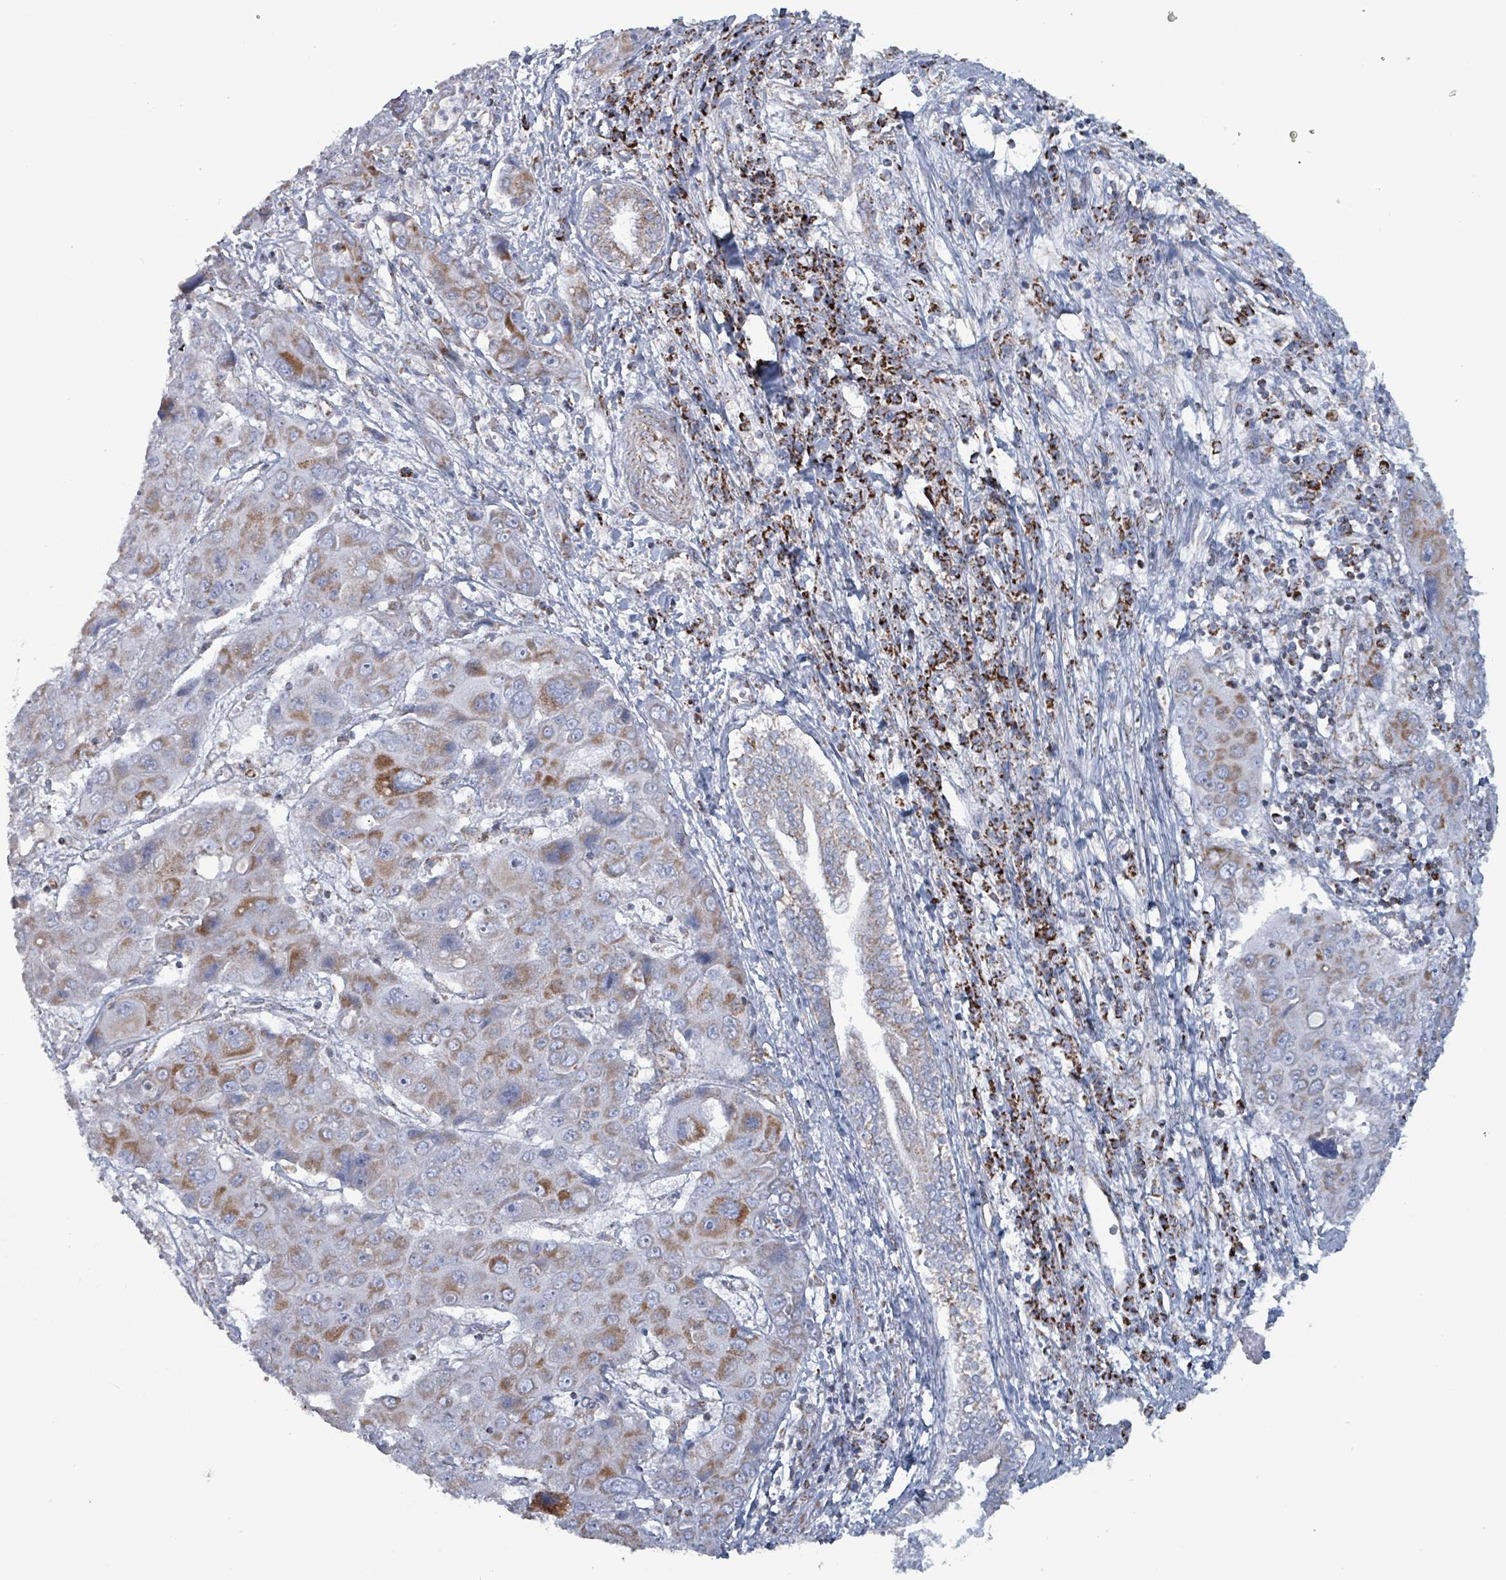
{"staining": {"intensity": "moderate", "quantity": ">75%", "location": "cytoplasmic/membranous"}, "tissue": "liver cancer", "cell_type": "Tumor cells", "image_type": "cancer", "snomed": [{"axis": "morphology", "description": "Cholangiocarcinoma"}, {"axis": "topography", "description": "Liver"}], "caption": "Immunohistochemical staining of liver cholangiocarcinoma demonstrates moderate cytoplasmic/membranous protein expression in about >75% of tumor cells. (DAB IHC with brightfield microscopy, high magnification).", "gene": "IDH3B", "patient": {"sex": "male", "age": 67}}